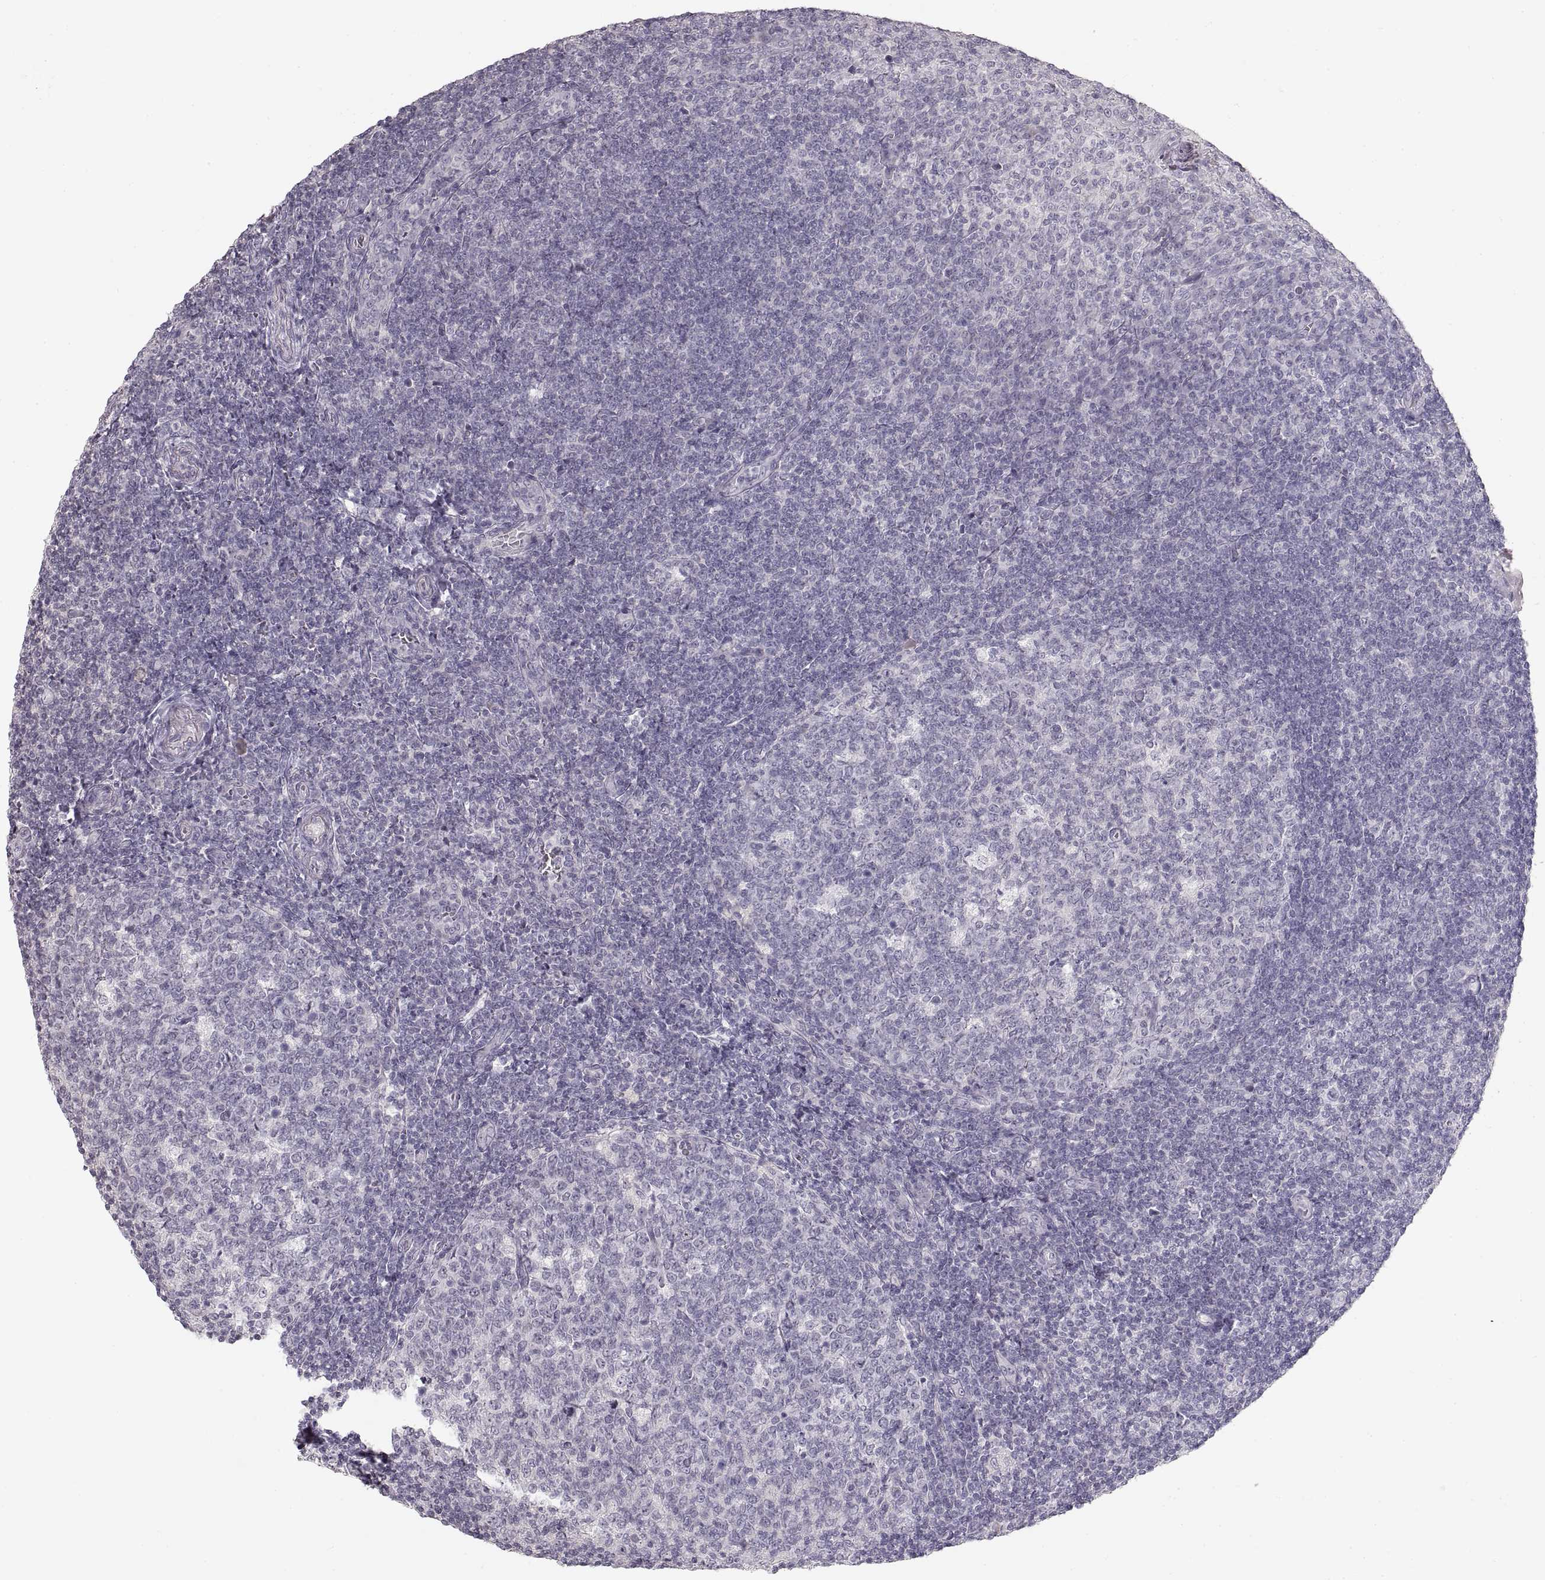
{"staining": {"intensity": "negative", "quantity": "none", "location": "none"}, "tissue": "tonsil", "cell_type": "Germinal center cells", "image_type": "normal", "snomed": [{"axis": "morphology", "description": "Normal tissue, NOS"}, {"axis": "topography", "description": "Tonsil"}], "caption": "Image shows no significant protein expression in germinal center cells of unremarkable tonsil. (Brightfield microscopy of DAB (3,3'-diaminobenzidine) IHC at high magnification).", "gene": "PCSK2", "patient": {"sex": "female", "age": 12}}